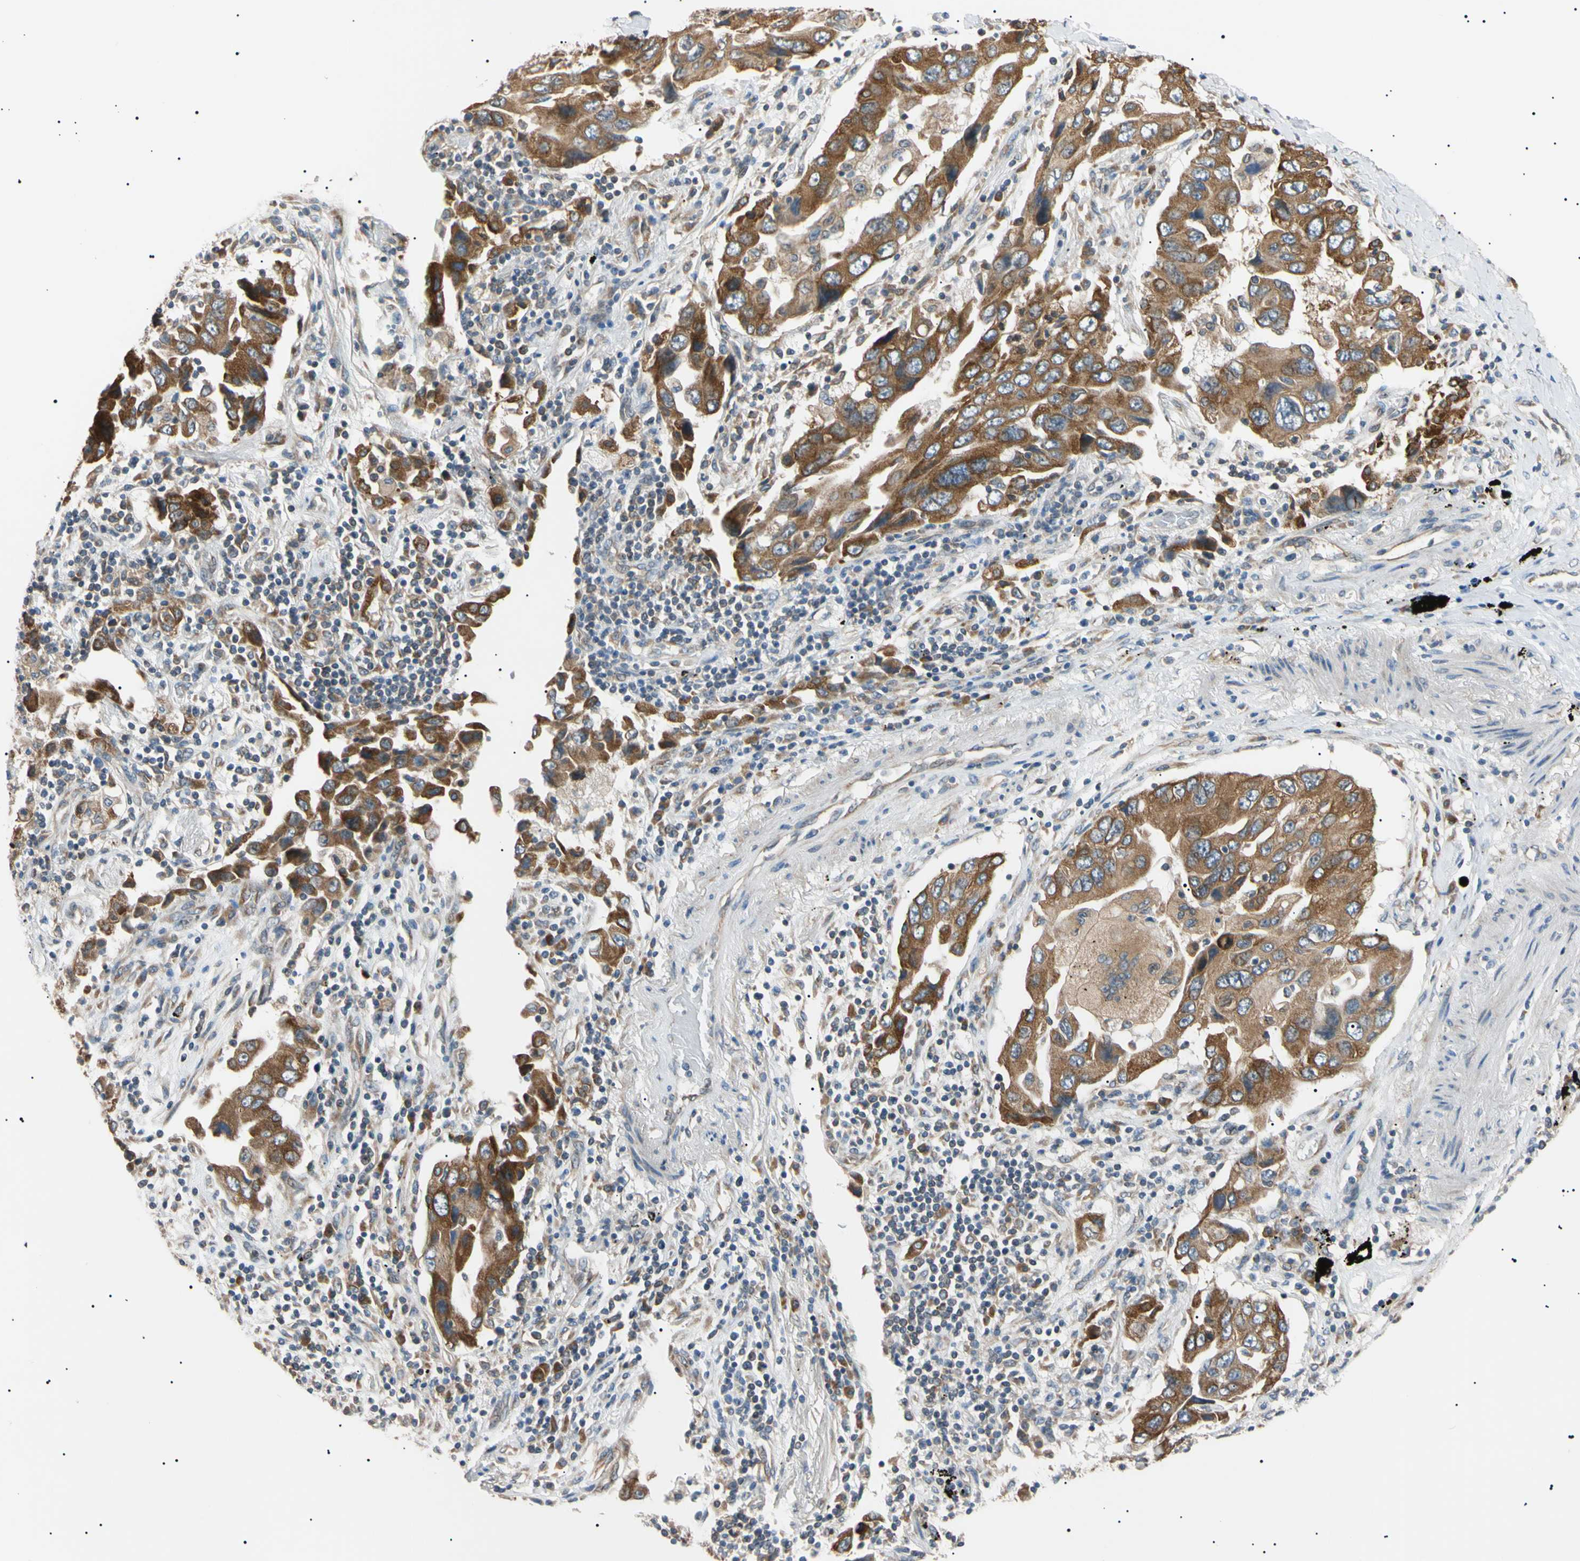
{"staining": {"intensity": "strong", "quantity": ">75%", "location": "cytoplasmic/membranous"}, "tissue": "lung cancer", "cell_type": "Tumor cells", "image_type": "cancer", "snomed": [{"axis": "morphology", "description": "Adenocarcinoma, NOS"}, {"axis": "topography", "description": "Lung"}], "caption": "Brown immunohistochemical staining in lung cancer displays strong cytoplasmic/membranous positivity in about >75% of tumor cells.", "gene": "VAPA", "patient": {"sex": "female", "age": 65}}